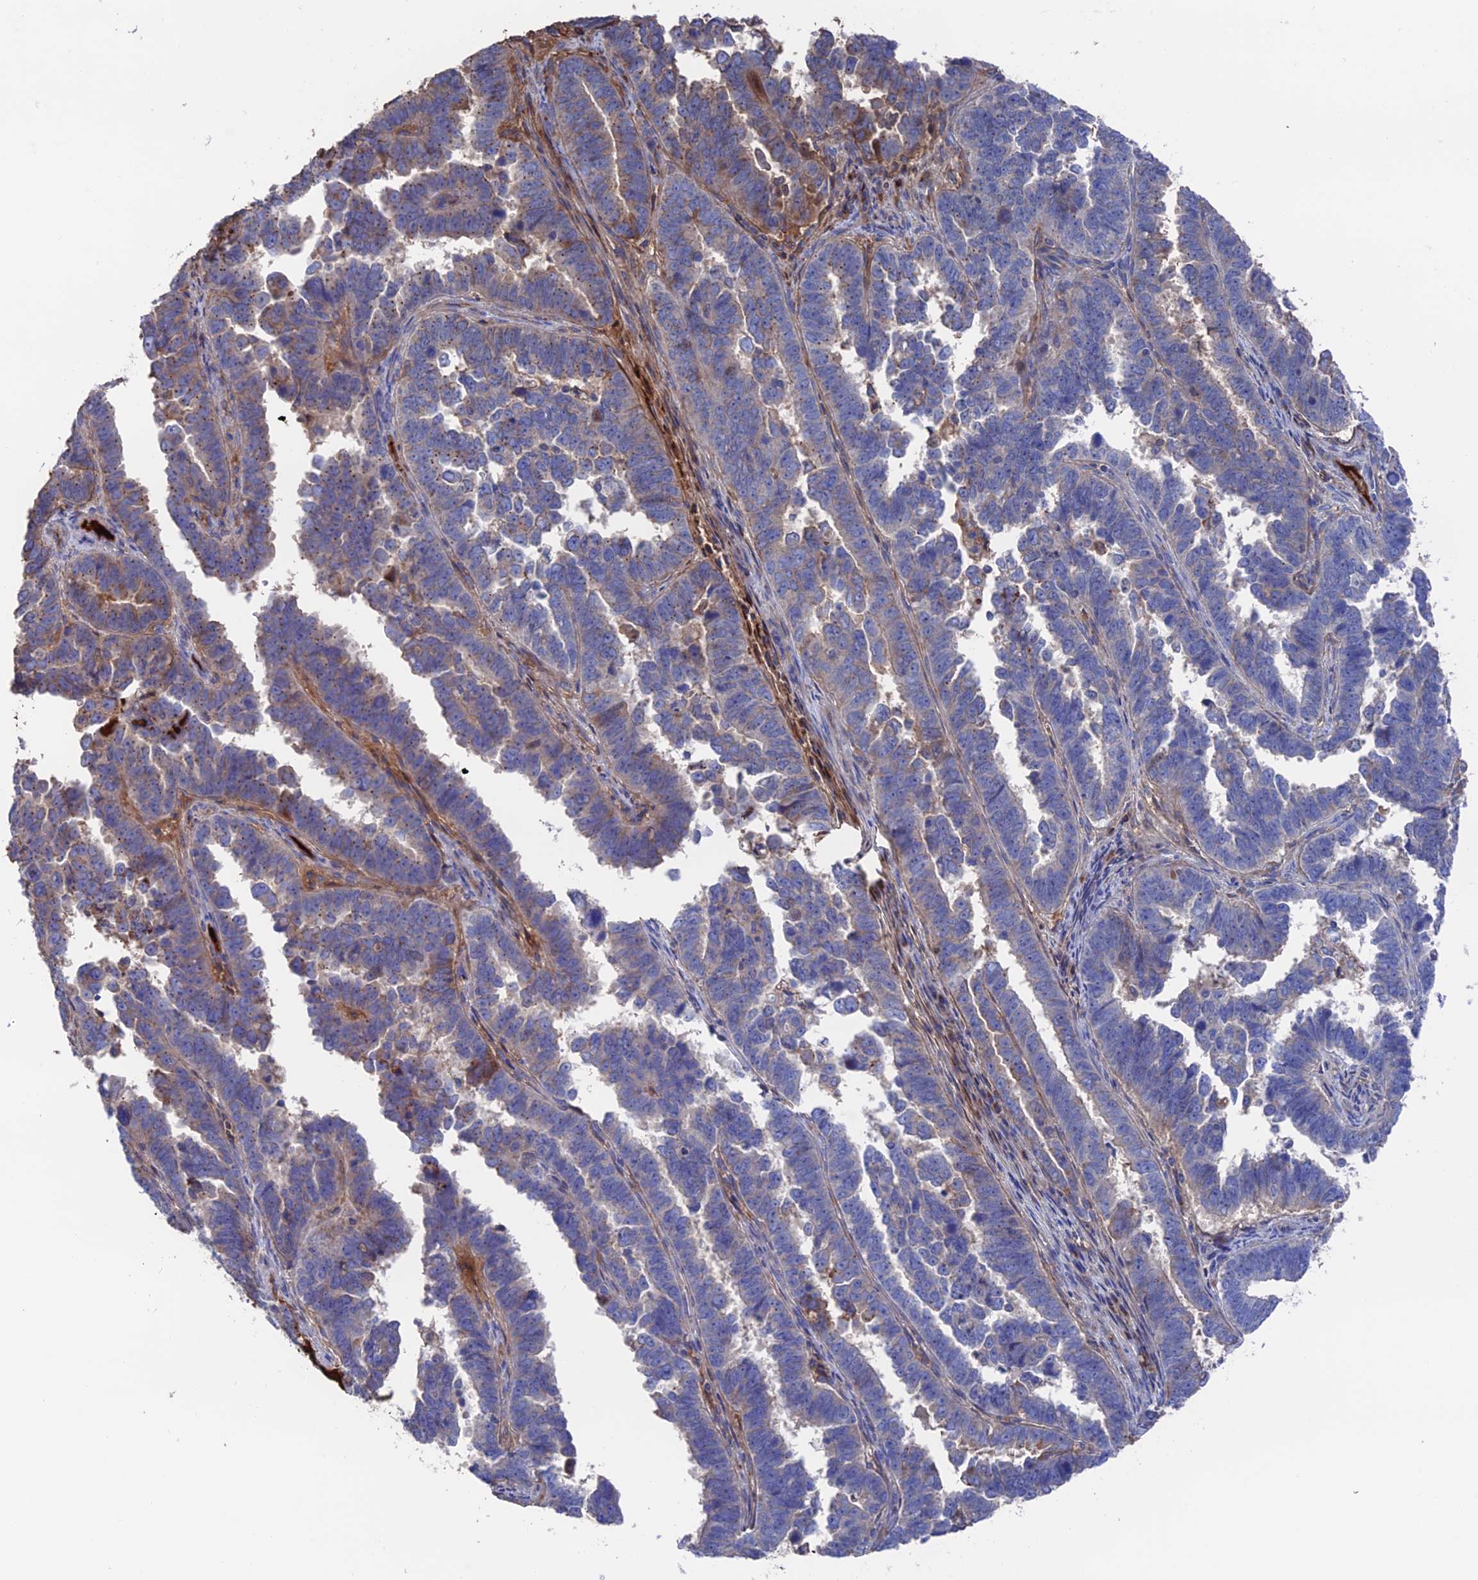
{"staining": {"intensity": "moderate", "quantity": "<25%", "location": "cytoplasmic/membranous"}, "tissue": "endometrial cancer", "cell_type": "Tumor cells", "image_type": "cancer", "snomed": [{"axis": "morphology", "description": "Adenocarcinoma, NOS"}, {"axis": "topography", "description": "Endometrium"}], "caption": "Immunohistochemical staining of human endometrial cancer (adenocarcinoma) shows moderate cytoplasmic/membranous protein staining in about <25% of tumor cells.", "gene": "HPF1", "patient": {"sex": "female", "age": 75}}